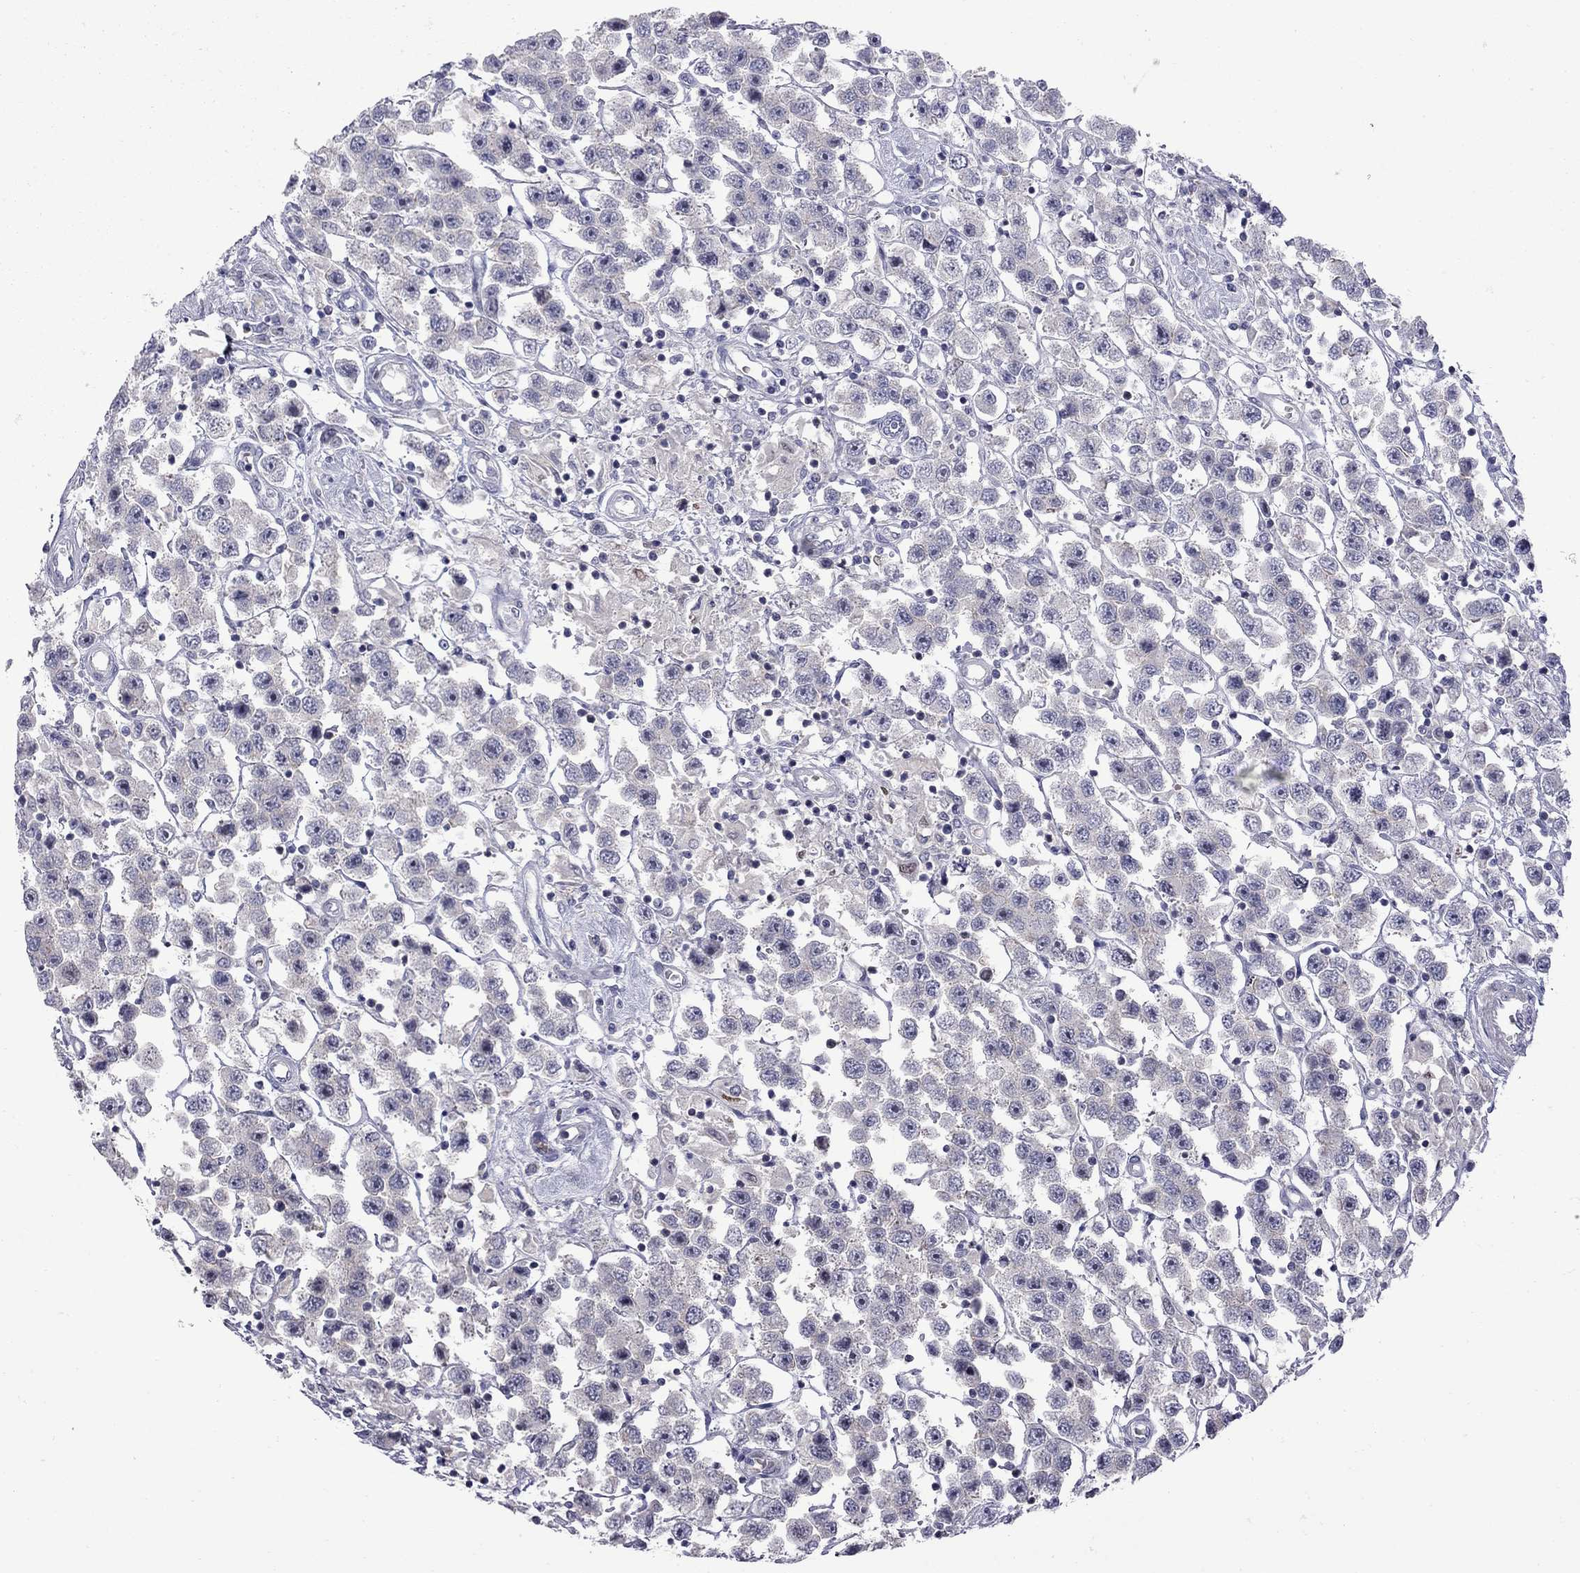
{"staining": {"intensity": "negative", "quantity": "none", "location": "none"}, "tissue": "testis cancer", "cell_type": "Tumor cells", "image_type": "cancer", "snomed": [{"axis": "morphology", "description": "Seminoma, NOS"}, {"axis": "topography", "description": "Testis"}], "caption": "The immunohistochemistry image has no significant expression in tumor cells of testis cancer tissue. Nuclei are stained in blue.", "gene": "NRARP", "patient": {"sex": "male", "age": 45}}